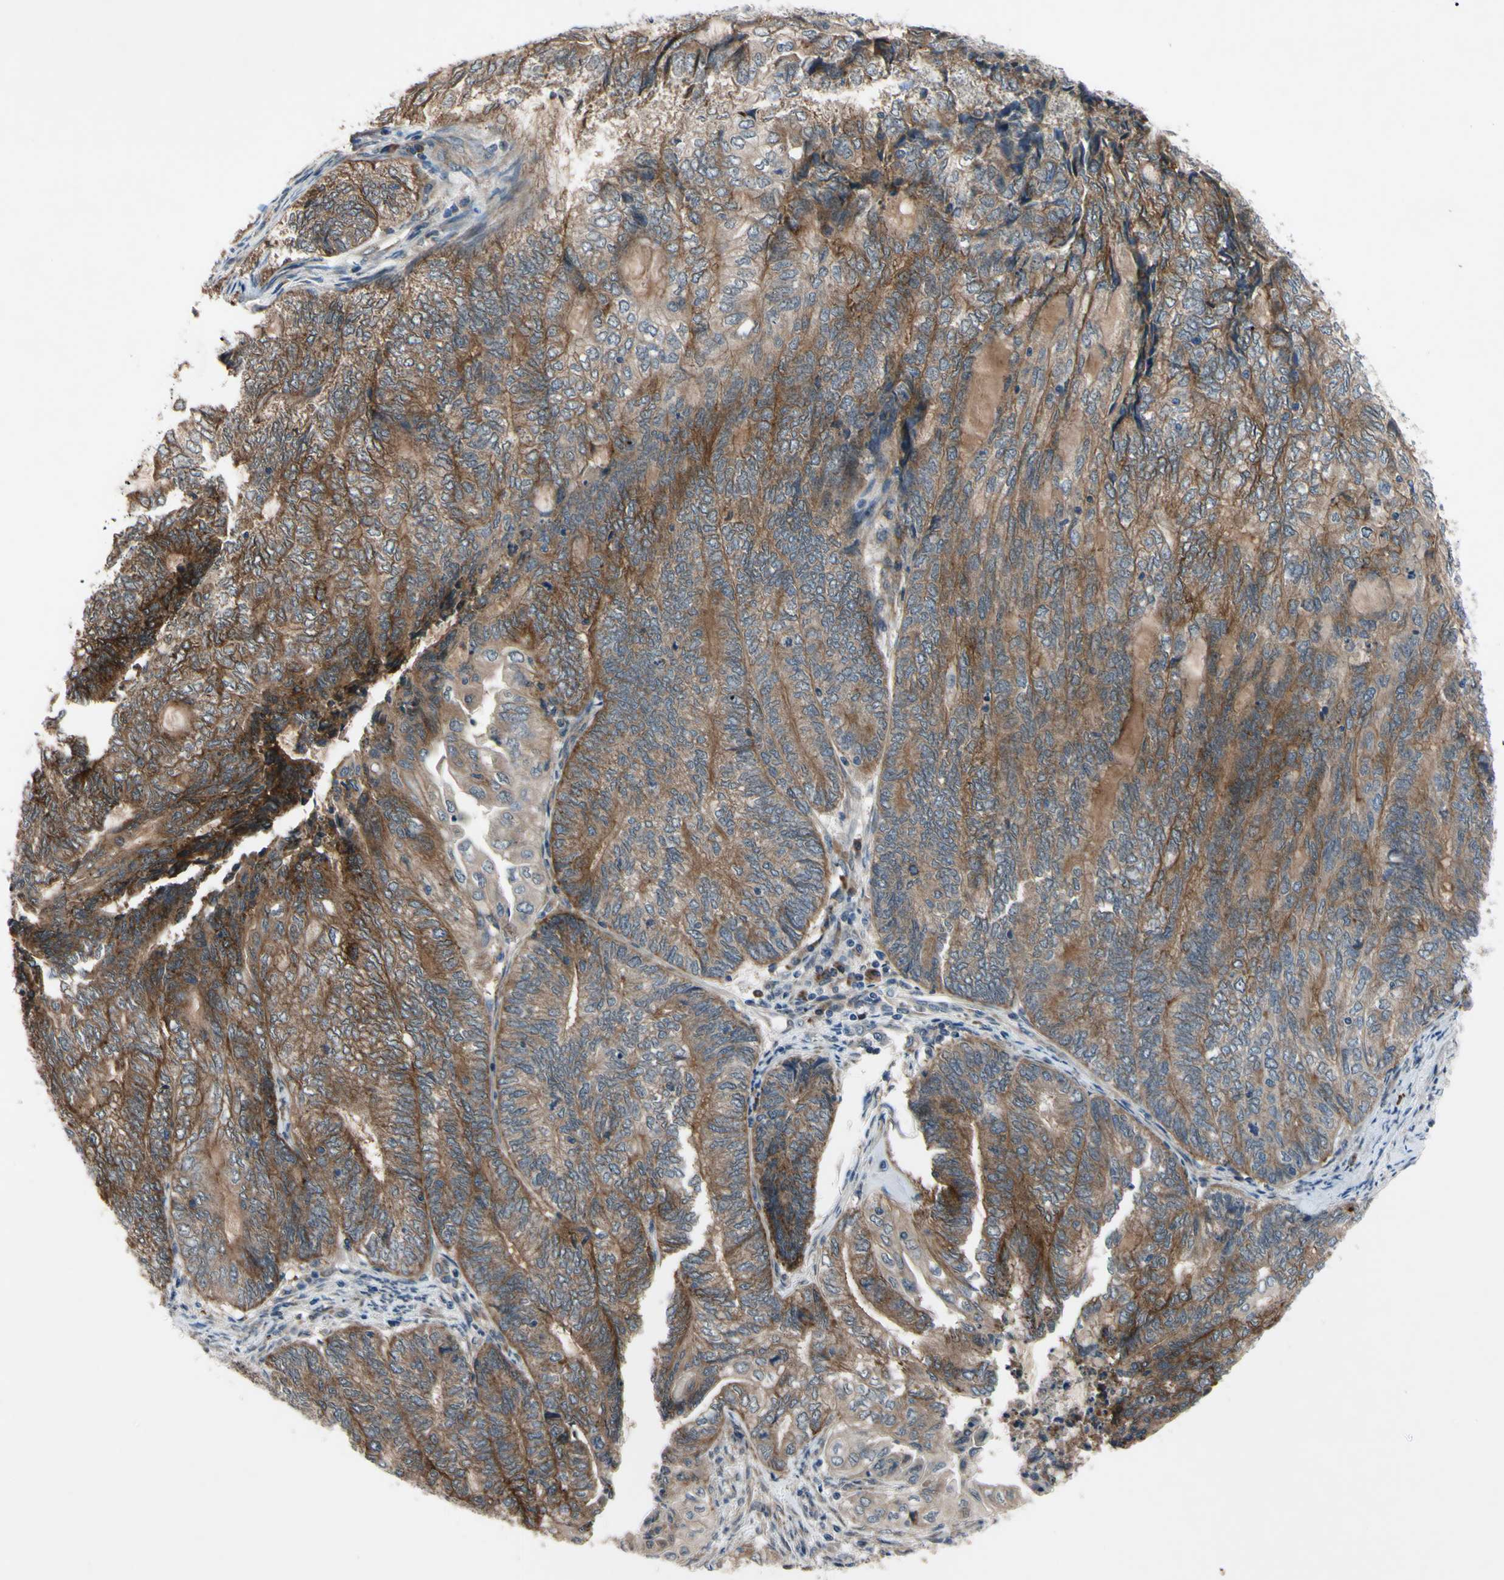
{"staining": {"intensity": "moderate", "quantity": ">75%", "location": "cytoplasmic/membranous"}, "tissue": "endometrial cancer", "cell_type": "Tumor cells", "image_type": "cancer", "snomed": [{"axis": "morphology", "description": "Adenocarcinoma, NOS"}, {"axis": "topography", "description": "Uterus"}, {"axis": "topography", "description": "Endometrium"}], "caption": "The histopathology image reveals staining of adenocarcinoma (endometrial), revealing moderate cytoplasmic/membranous protein staining (brown color) within tumor cells.", "gene": "SVIL", "patient": {"sex": "female", "age": 70}}